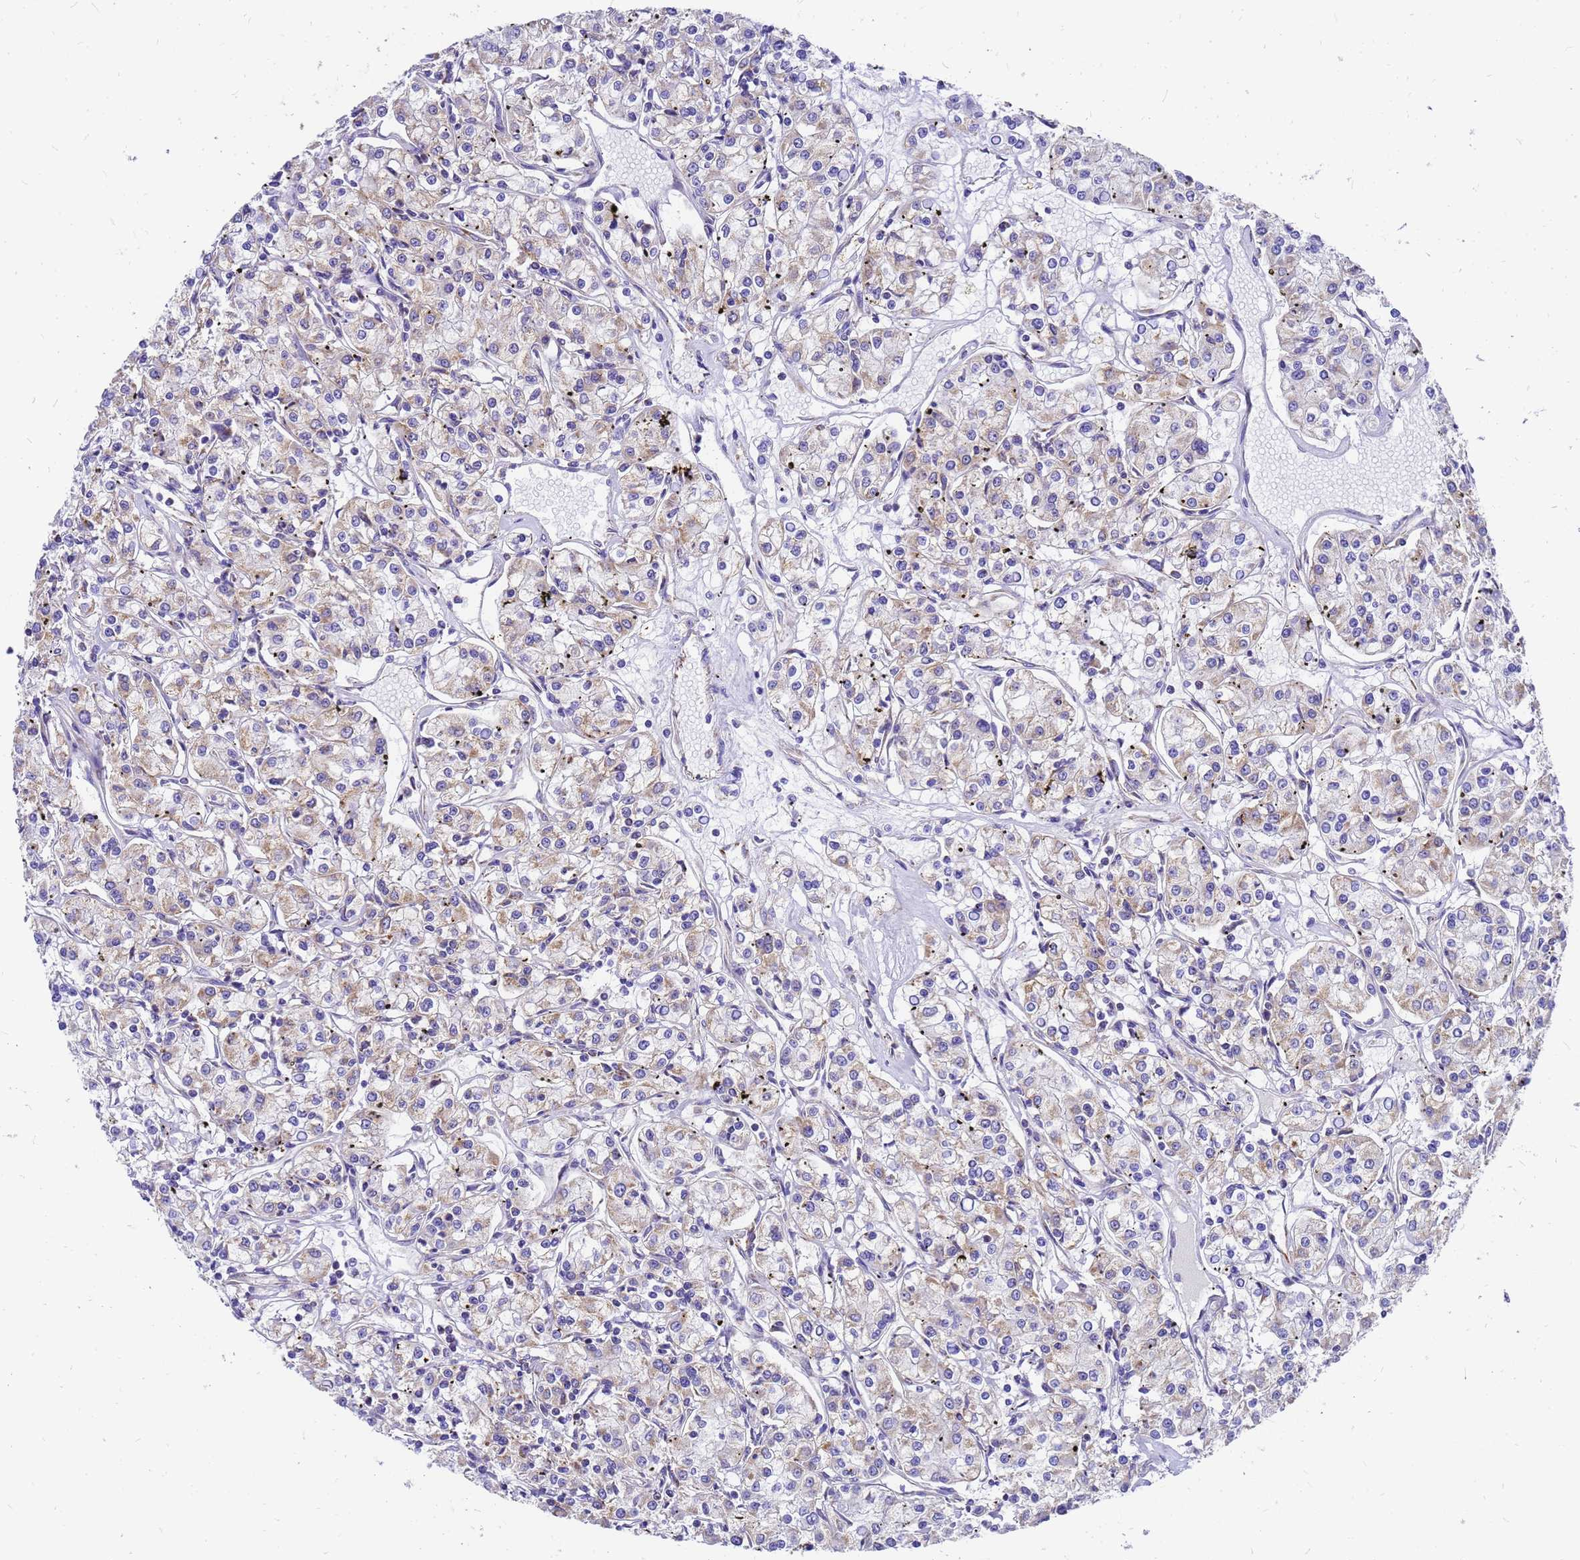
{"staining": {"intensity": "weak", "quantity": "25%-75%", "location": "cytoplasmic/membranous"}, "tissue": "renal cancer", "cell_type": "Tumor cells", "image_type": "cancer", "snomed": [{"axis": "morphology", "description": "Adenocarcinoma, NOS"}, {"axis": "topography", "description": "Kidney"}], "caption": "High-magnification brightfield microscopy of adenocarcinoma (renal) stained with DAB (3,3'-diaminobenzidine) (brown) and counterstained with hematoxylin (blue). tumor cells exhibit weak cytoplasmic/membranous positivity is appreciated in about25%-75% of cells.", "gene": "MRPS26", "patient": {"sex": "female", "age": 59}}